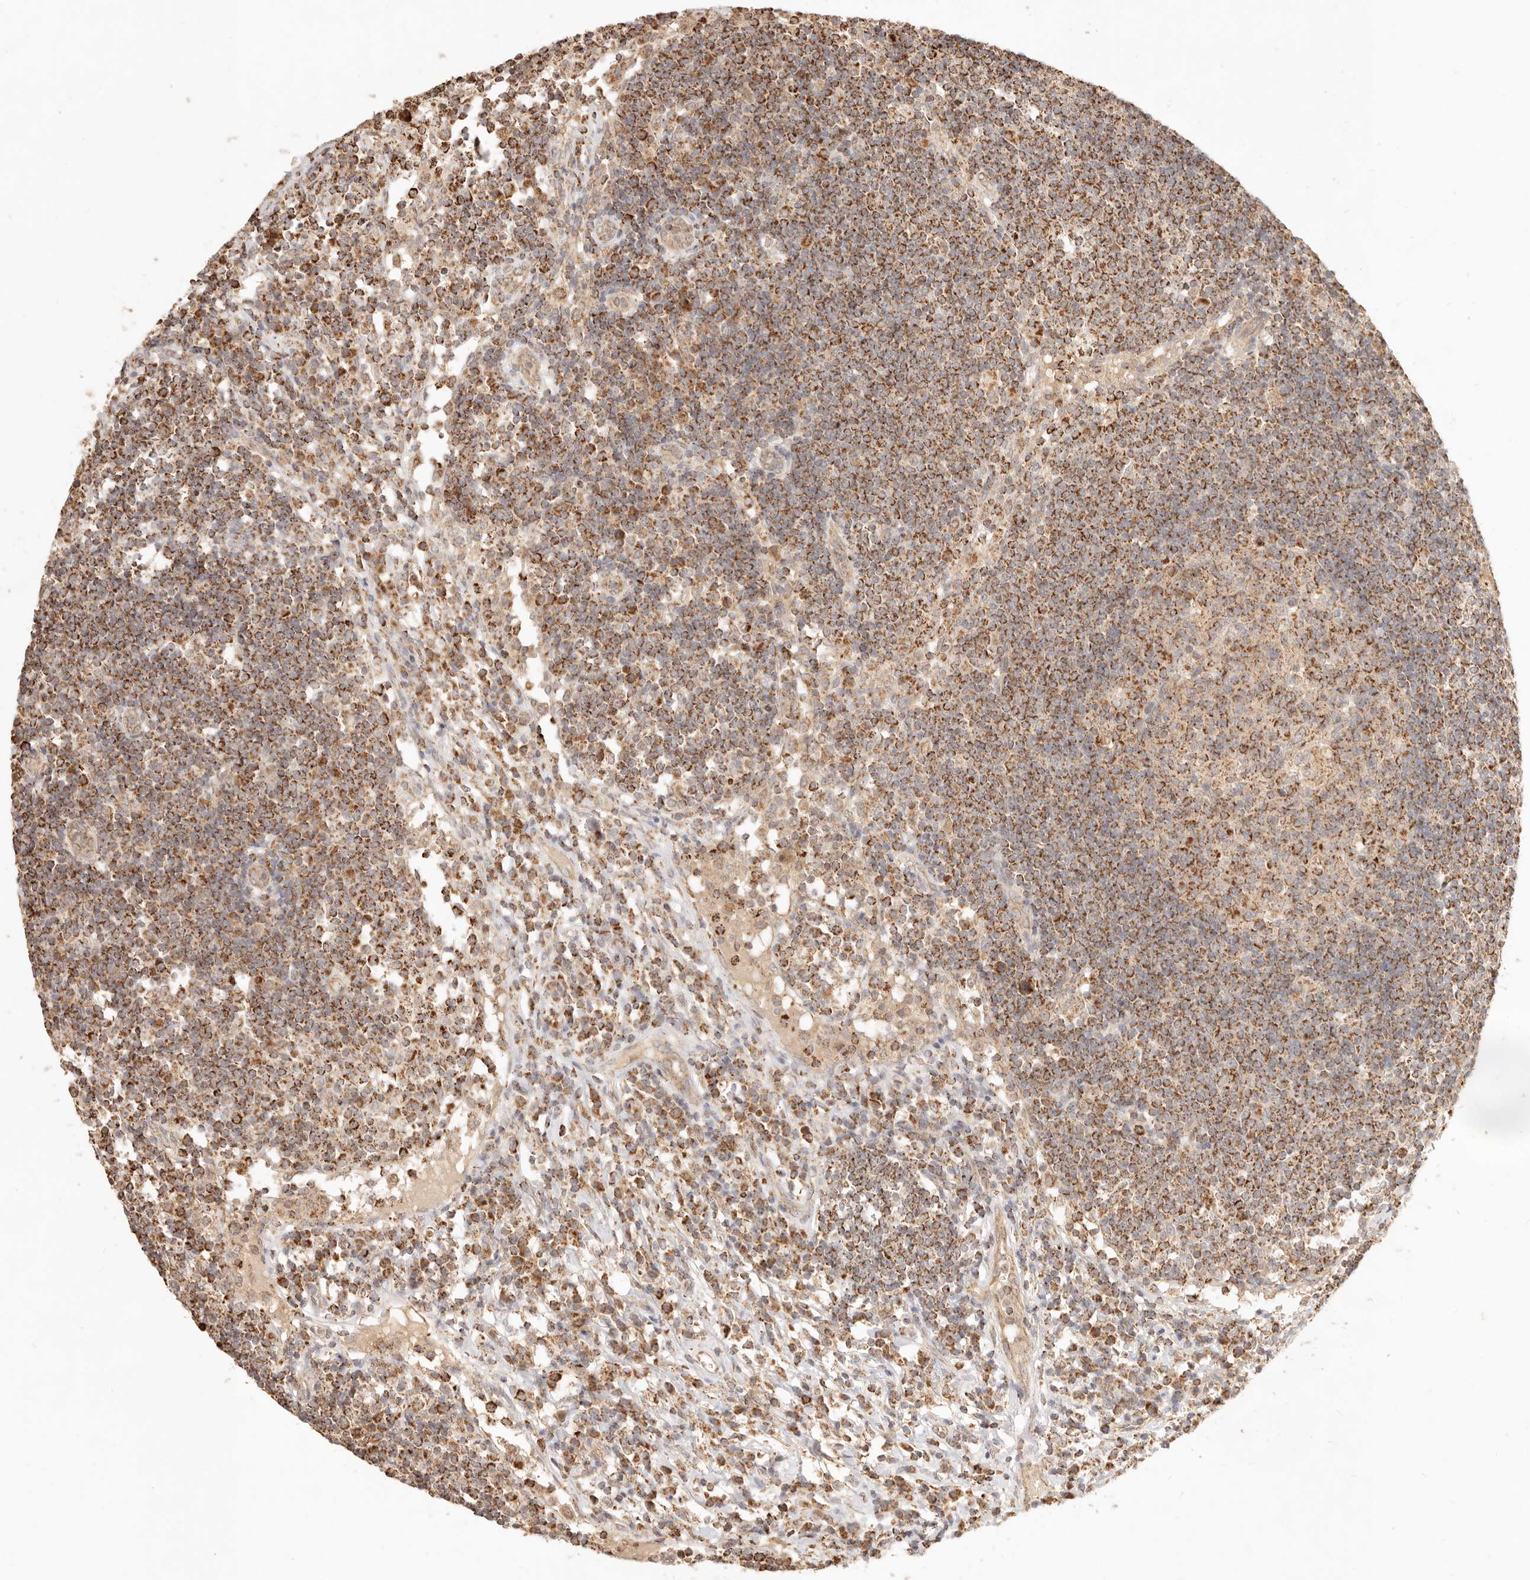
{"staining": {"intensity": "moderate", "quantity": ">75%", "location": "cytoplasmic/membranous"}, "tissue": "lymph node", "cell_type": "Germinal center cells", "image_type": "normal", "snomed": [{"axis": "morphology", "description": "Normal tissue, NOS"}, {"axis": "topography", "description": "Lymph node"}], "caption": "A brown stain highlights moderate cytoplasmic/membranous positivity of a protein in germinal center cells of unremarkable lymph node.", "gene": "CPLANE2", "patient": {"sex": "female", "age": 53}}